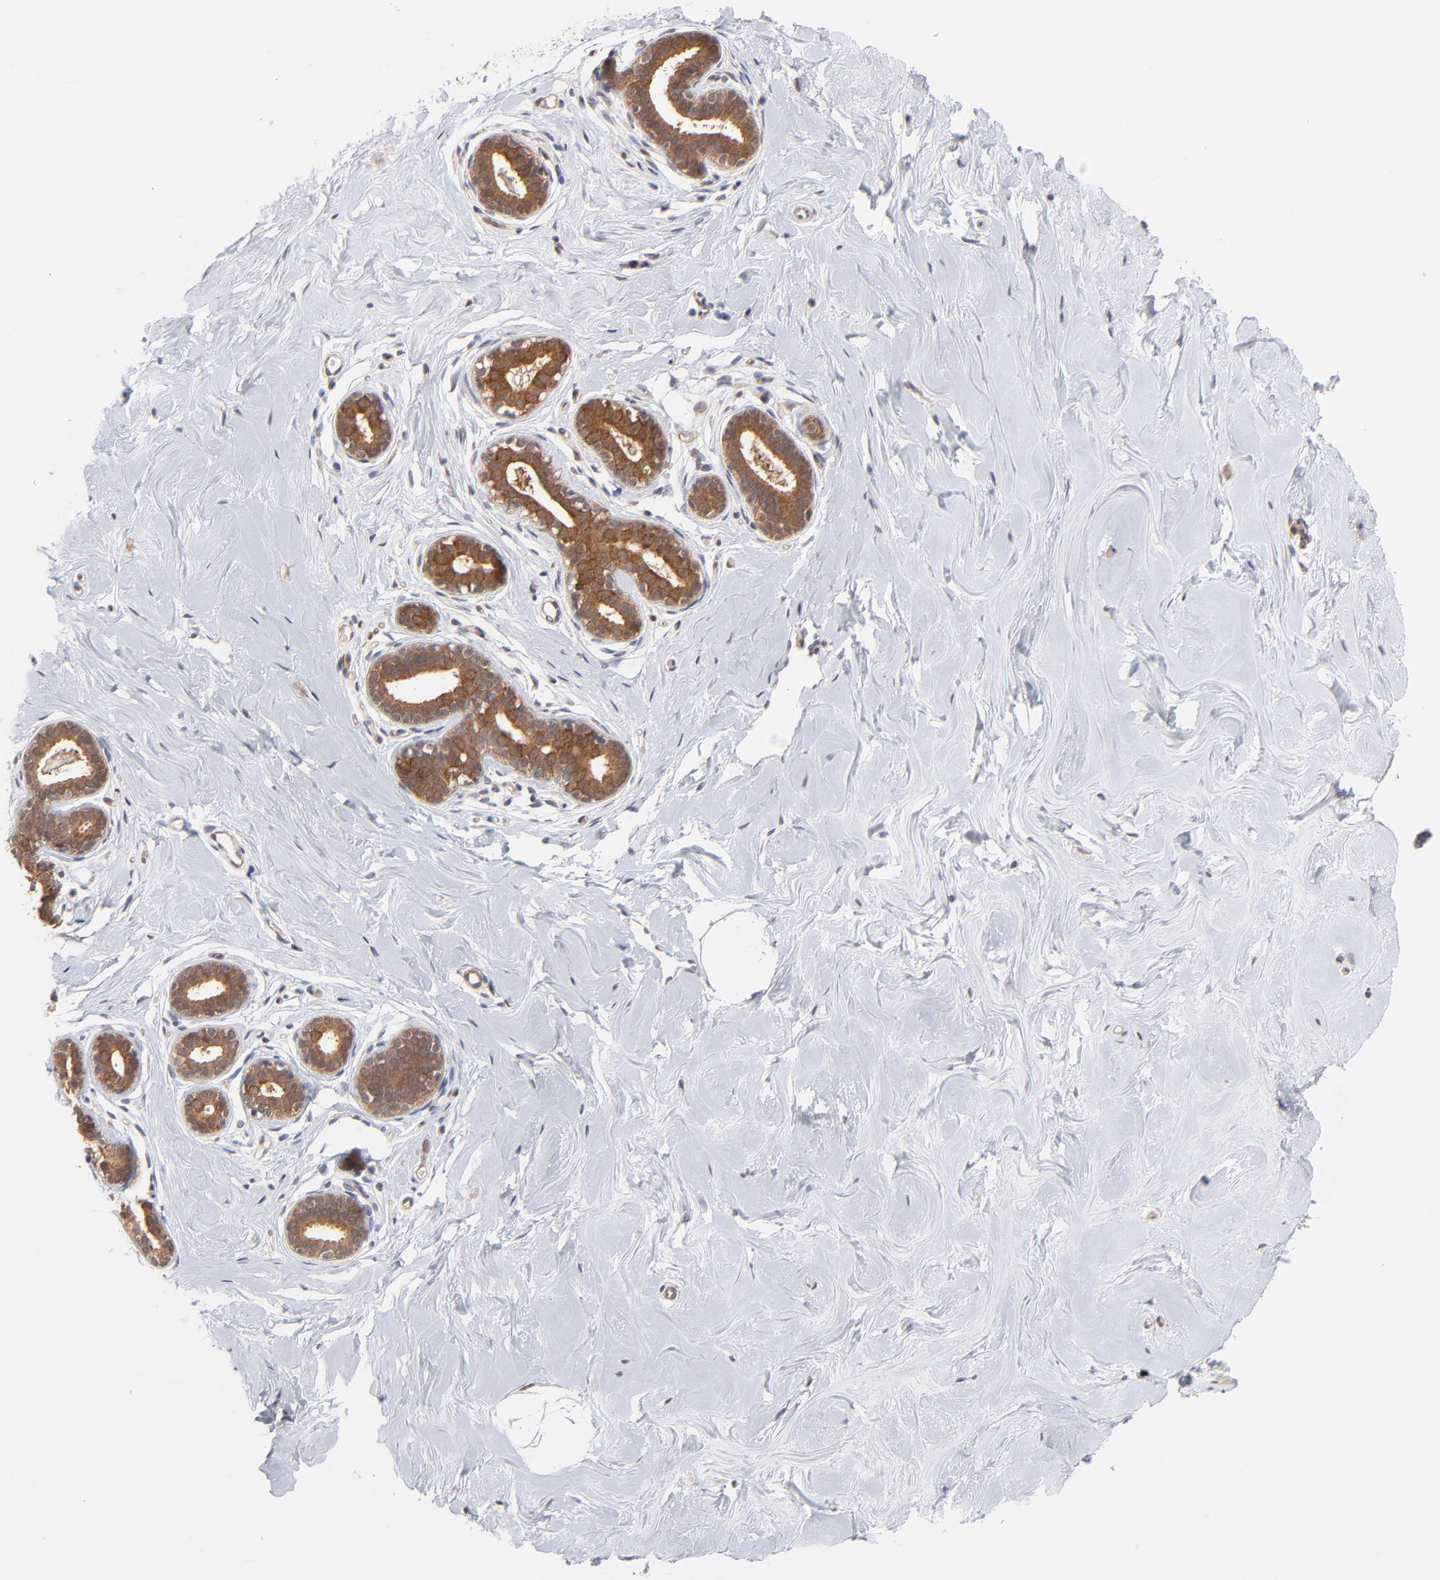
{"staining": {"intensity": "negative", "quantity": "none", "location": "none"}, "tissue": "breast", "cell_type": "Adipocytes", "image_type": "normal", "snomed": [{"axis": "morphology", "description": "Normal tissue, NOS"}, {"axis": "topography", "description": "Breast"}], "caption": "IHC micrograph of normal breast stained for a protein (brown), which reveals no staining in adipocytes.", "gene": "GART", "patient": {"sex": "female", "age": 23}}